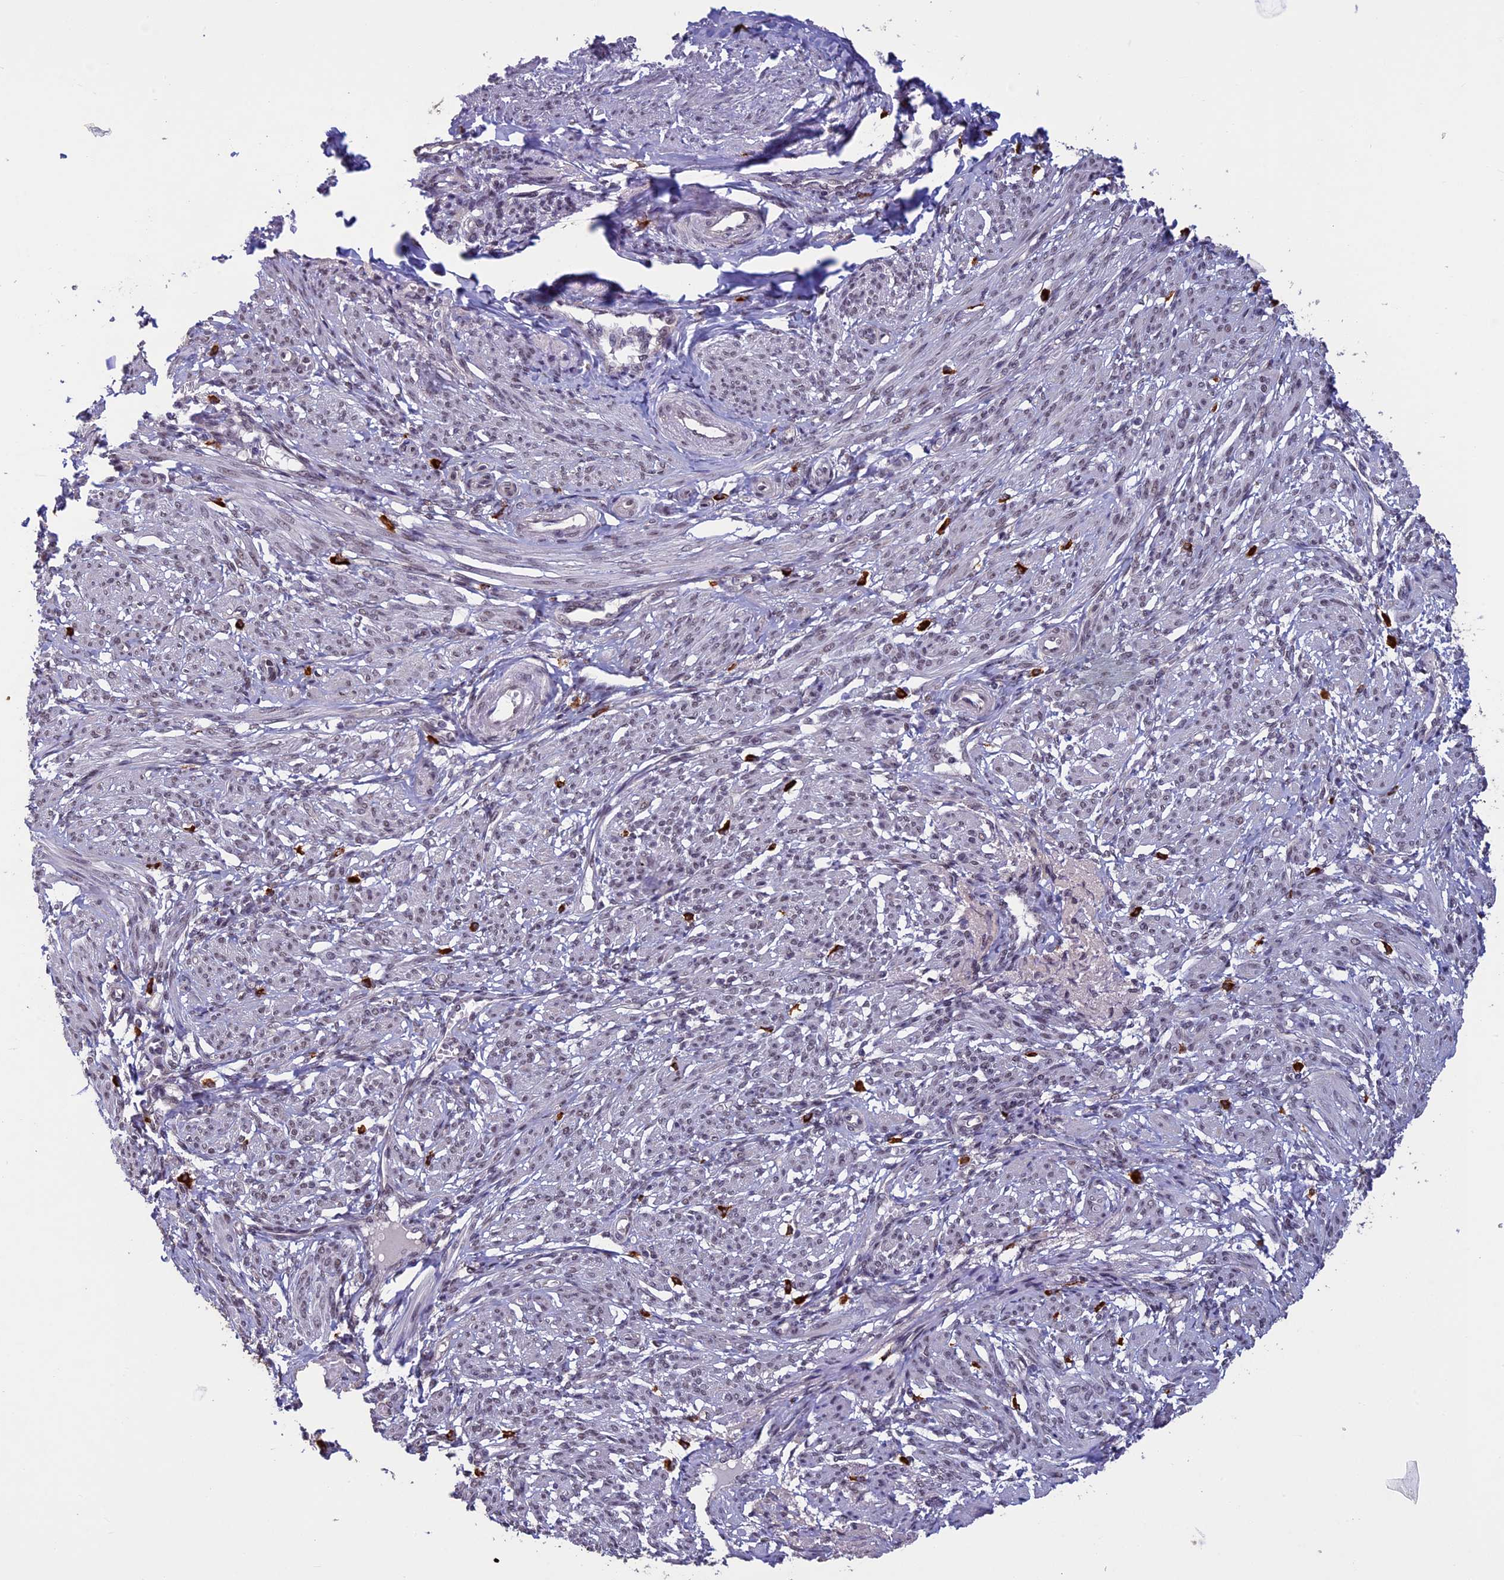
{"staining": {"intensity": "moderate", "quantity": "<25%", "location": "nuclear"}, "tissue": "smooth muscle", "cell_type": "Smooth muscle cells", "image_type": "normal", "snomed": [{"axis": "morphology", "description": "Normal tissue, NOS"}, {"axis": "topography", "description": "Smooth muscle"}], "caption": "Smooth muscle stained with DAB immunohistochemistry (IHC) reveals low levels of moderate nuclear staining in about <25% of smooth muscle cells.", "gene": "RNF40", "patient": {"sex": "female", "age": 39}}